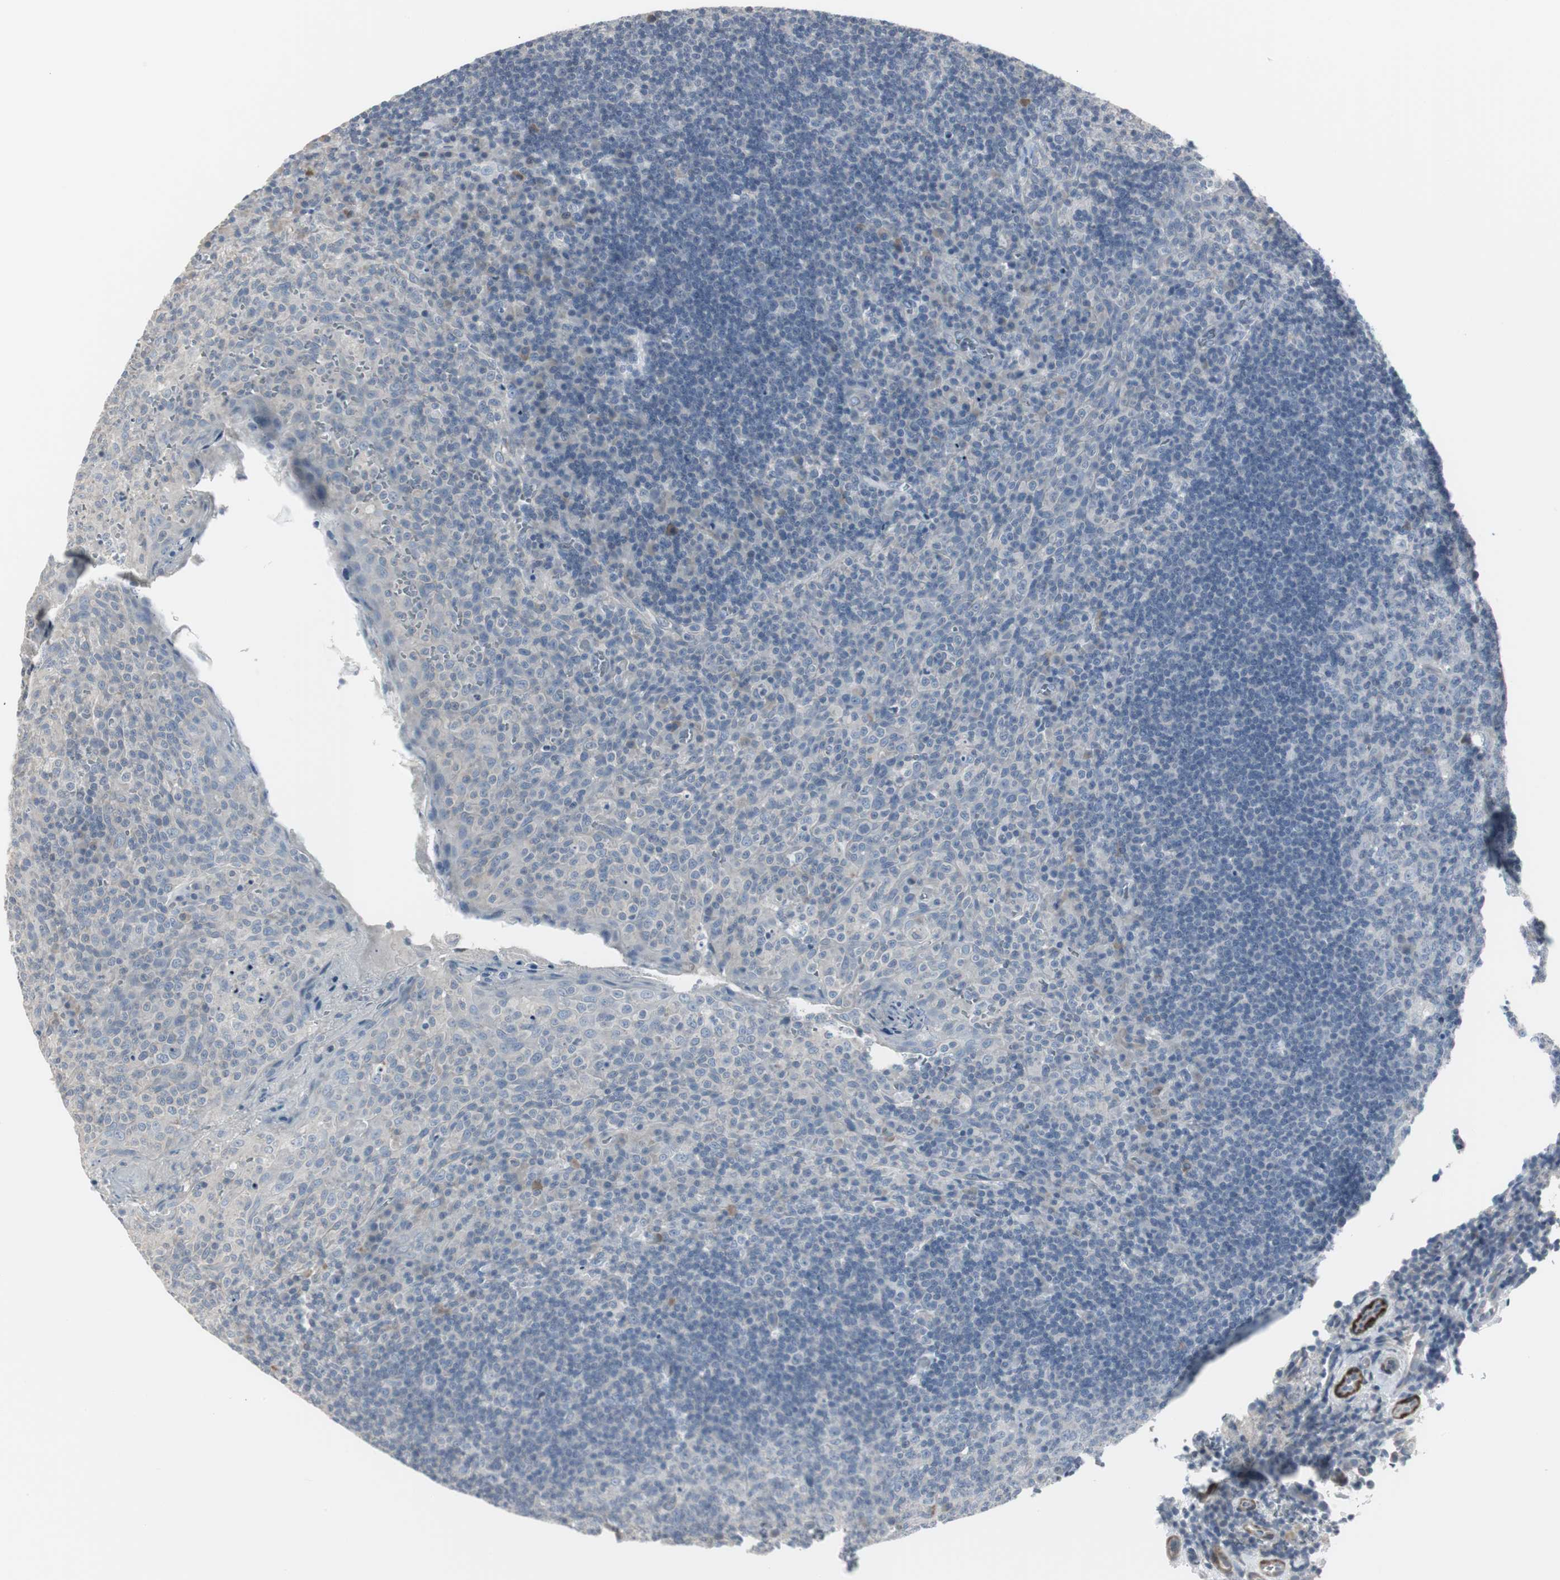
{"staining": {"intensity": "negative", "quantity": "none", "location": "none"}, "tissue": "tonsil", "cell_type": "Germinal center cells", "image_type": "normal", "snomed": [{"axis": "morphology", "description": "Normal tissue, NOS"}, {"axis": "topography", "description": "Tonsil"}], "caption": "IHC of unremarkable human tonsil demonstrates no positivity in germinal center cells. (IHC, brightfield microscopy, high magnification).", "gene": "DMPK", "patient": {"sex": "male", "age": 17}}